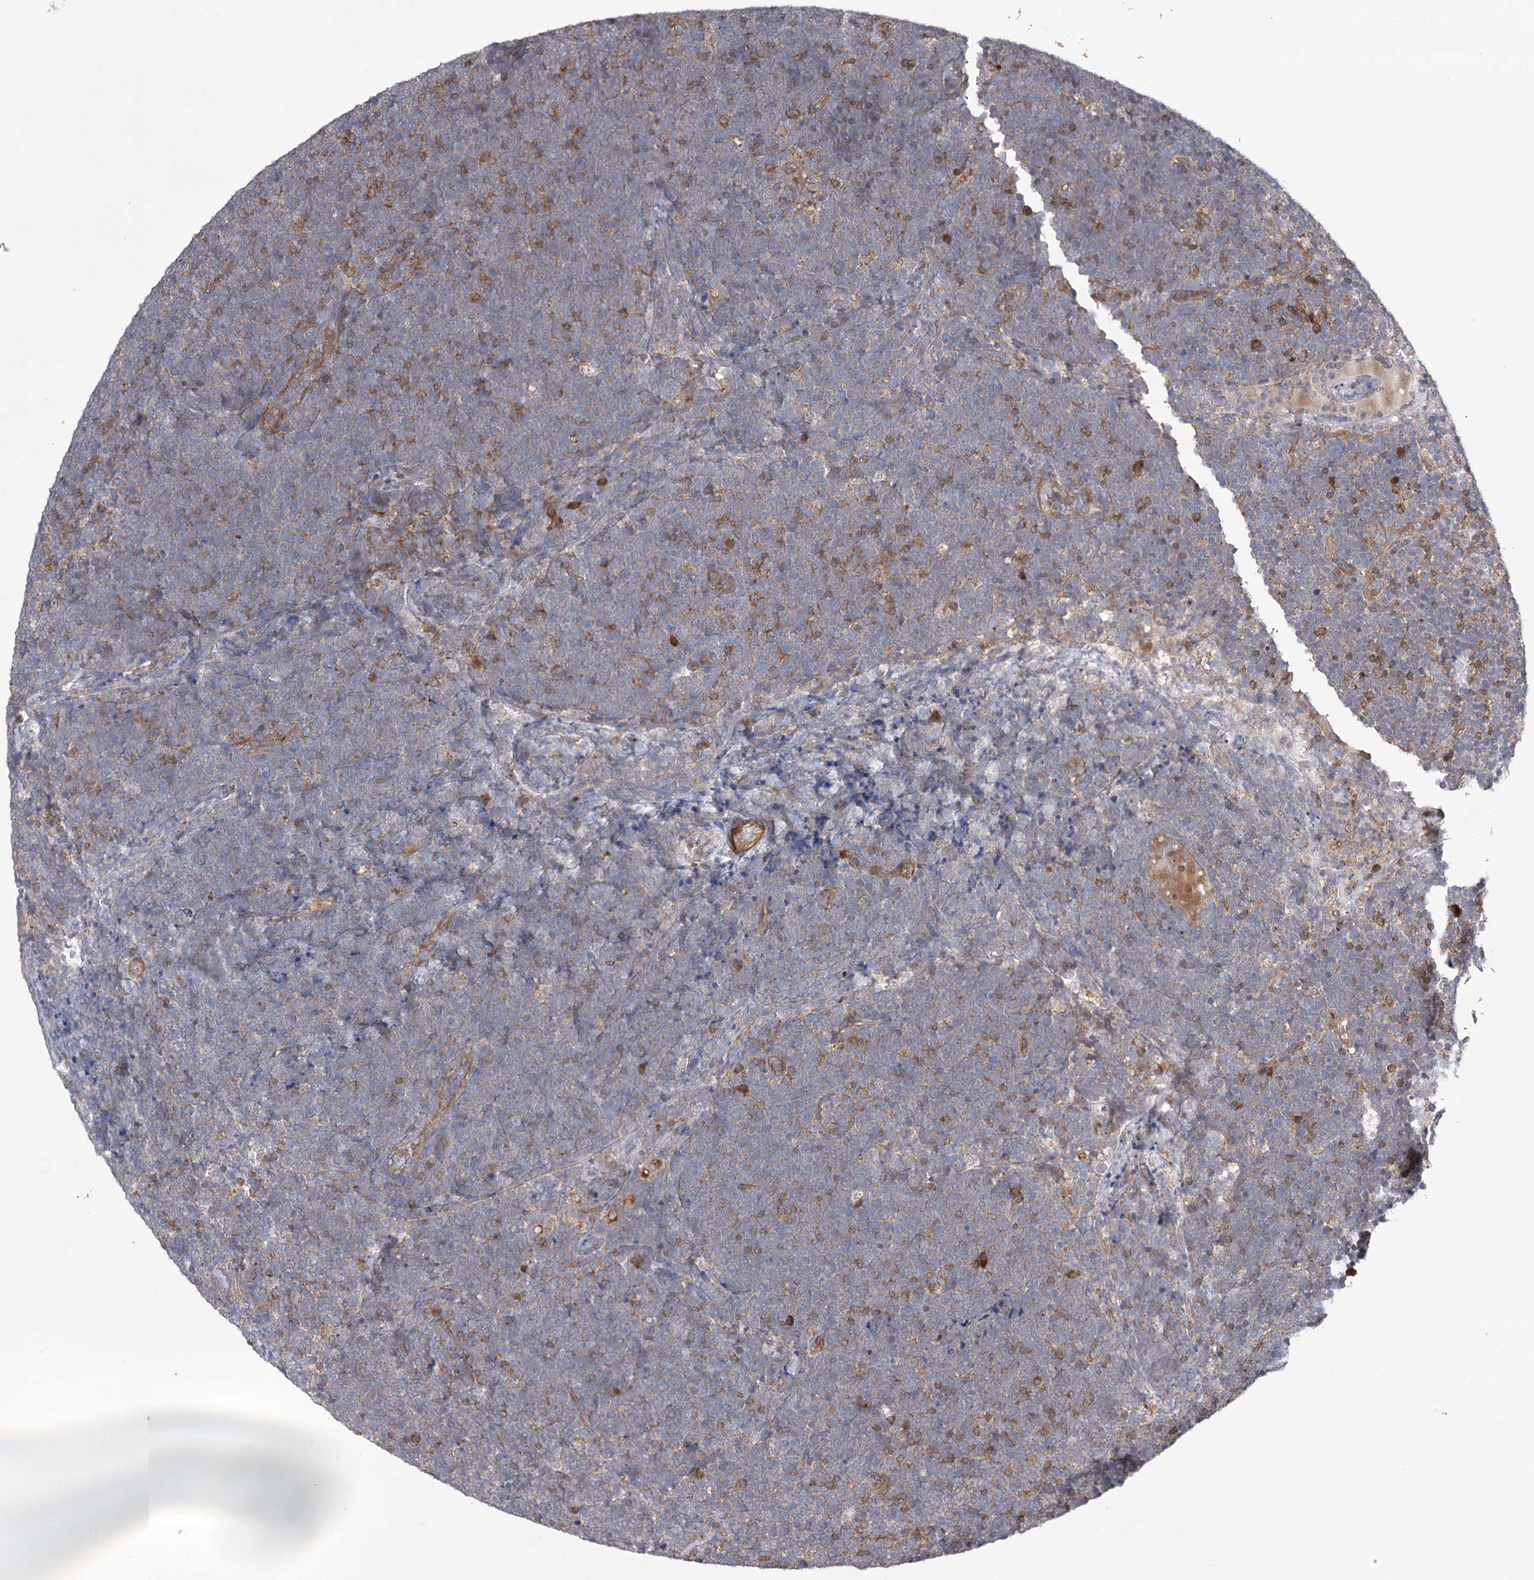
{"staining": {"intensity": "moderate", "quantity": "<25%", "location": "cytoplasmic/membranous"}, "tissue": "lymphoma", "cell_type": "Tumor cells", "image_type": "cancer", "snomed": [{"axis": "morphology", "description": "Malignant lymphoma, non-Hodgkin's type, High grade"}, {"axis": "topography", "description": "Lymph node"}], "caption": "Lymphoma was stained to show a protein in brown. There is low levels of moderate cytoplasmic/membranous positivity in approximately <25% of tumor cells. (DAB (3,3'-diaminobenzidine) IHC, brown staining for protein, blue staining for nuclei).", "gene": "VPS37B", "patient": {"sex": "male", "age": 13}}